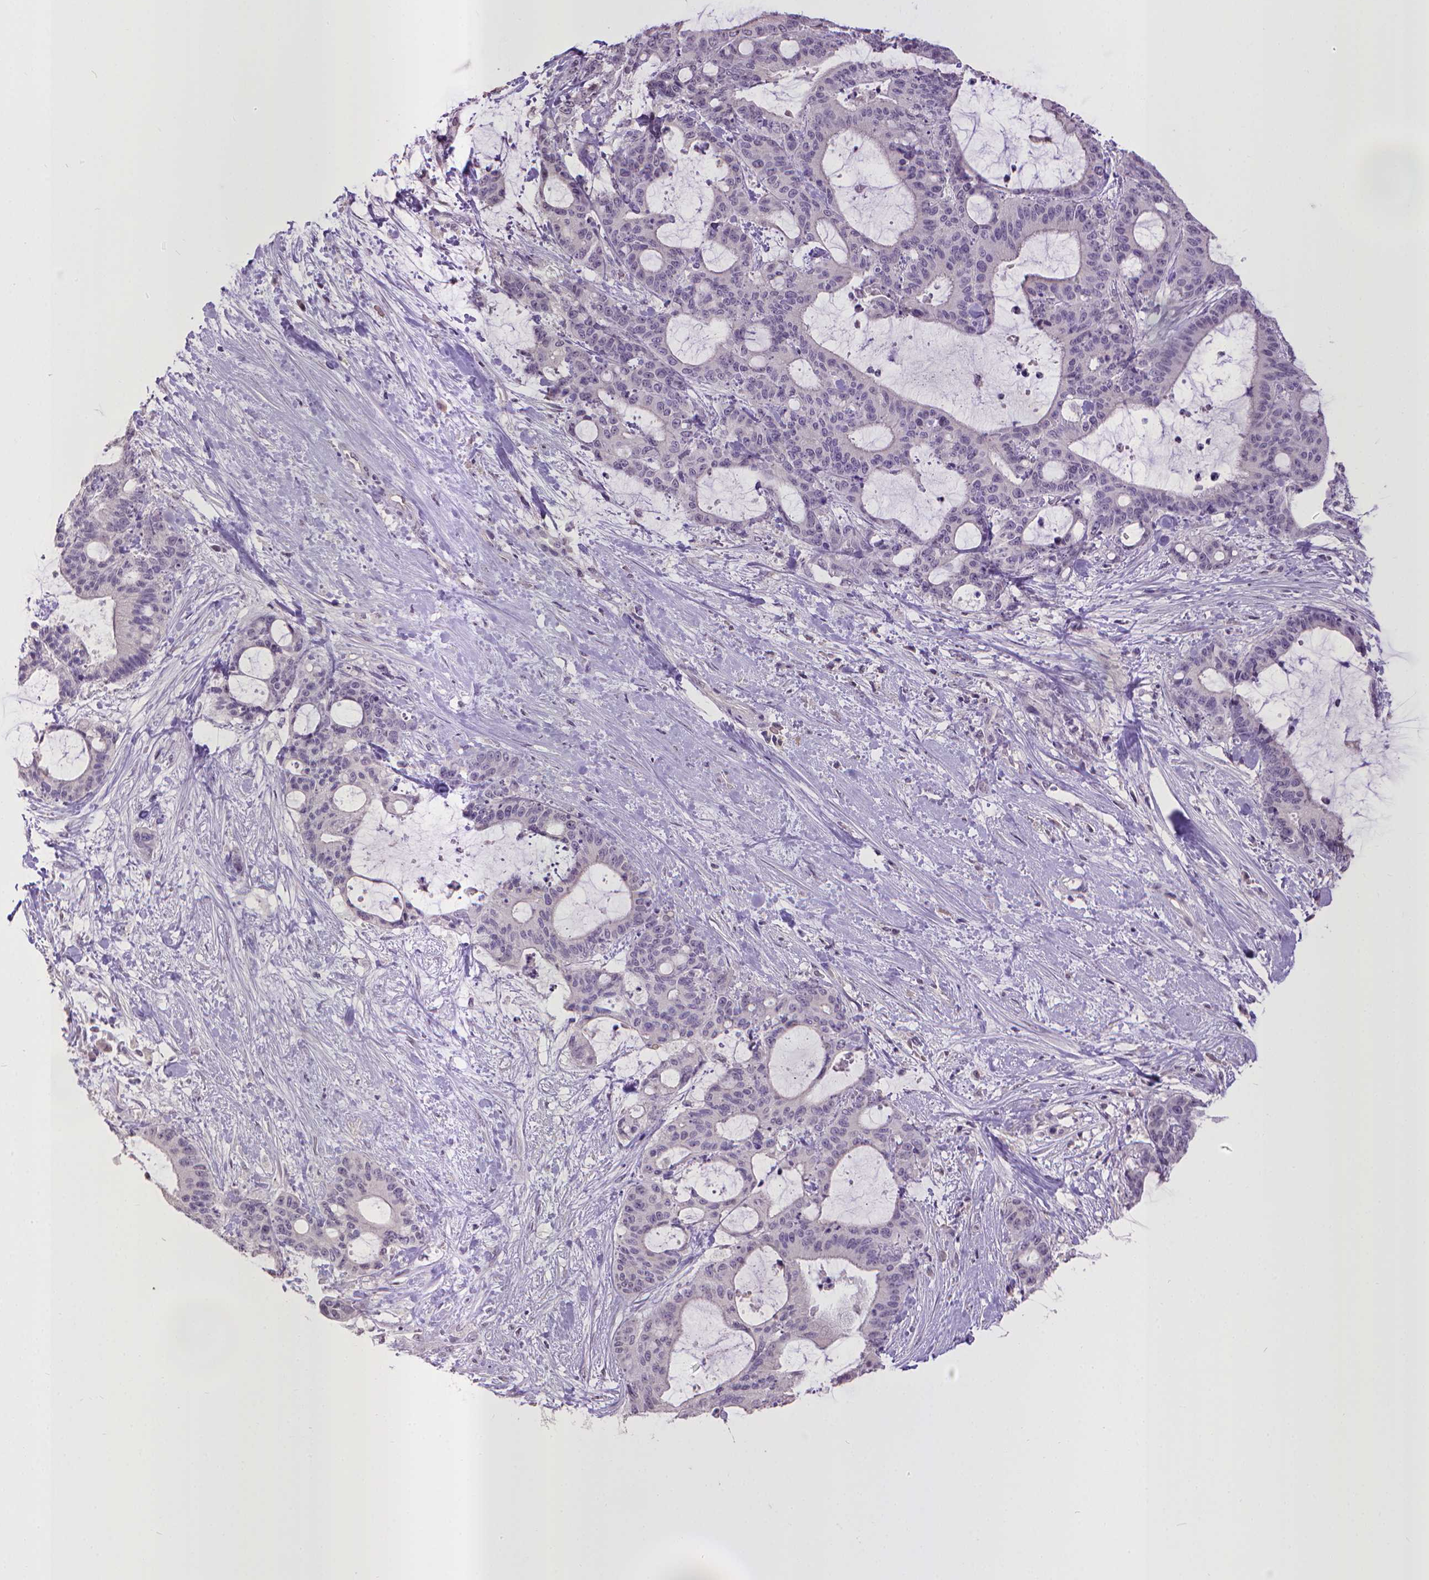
{"staining": {"intensity": "negative", "quantity": "none", "location": "none"}, "tissue": "liver cancer", "cell_type": "Tumor cells", "image_type": "cancer", "snomed": [{"axis": "morphology", "description": "Cholangiocarcinoma"}, {"axis": "topography", "description": "Liver"}], "caption": "Tumor cells show no significant protein staining in liver cancer.", "gene": "CPM", "patient": {"sex": "female", "age": 73}}